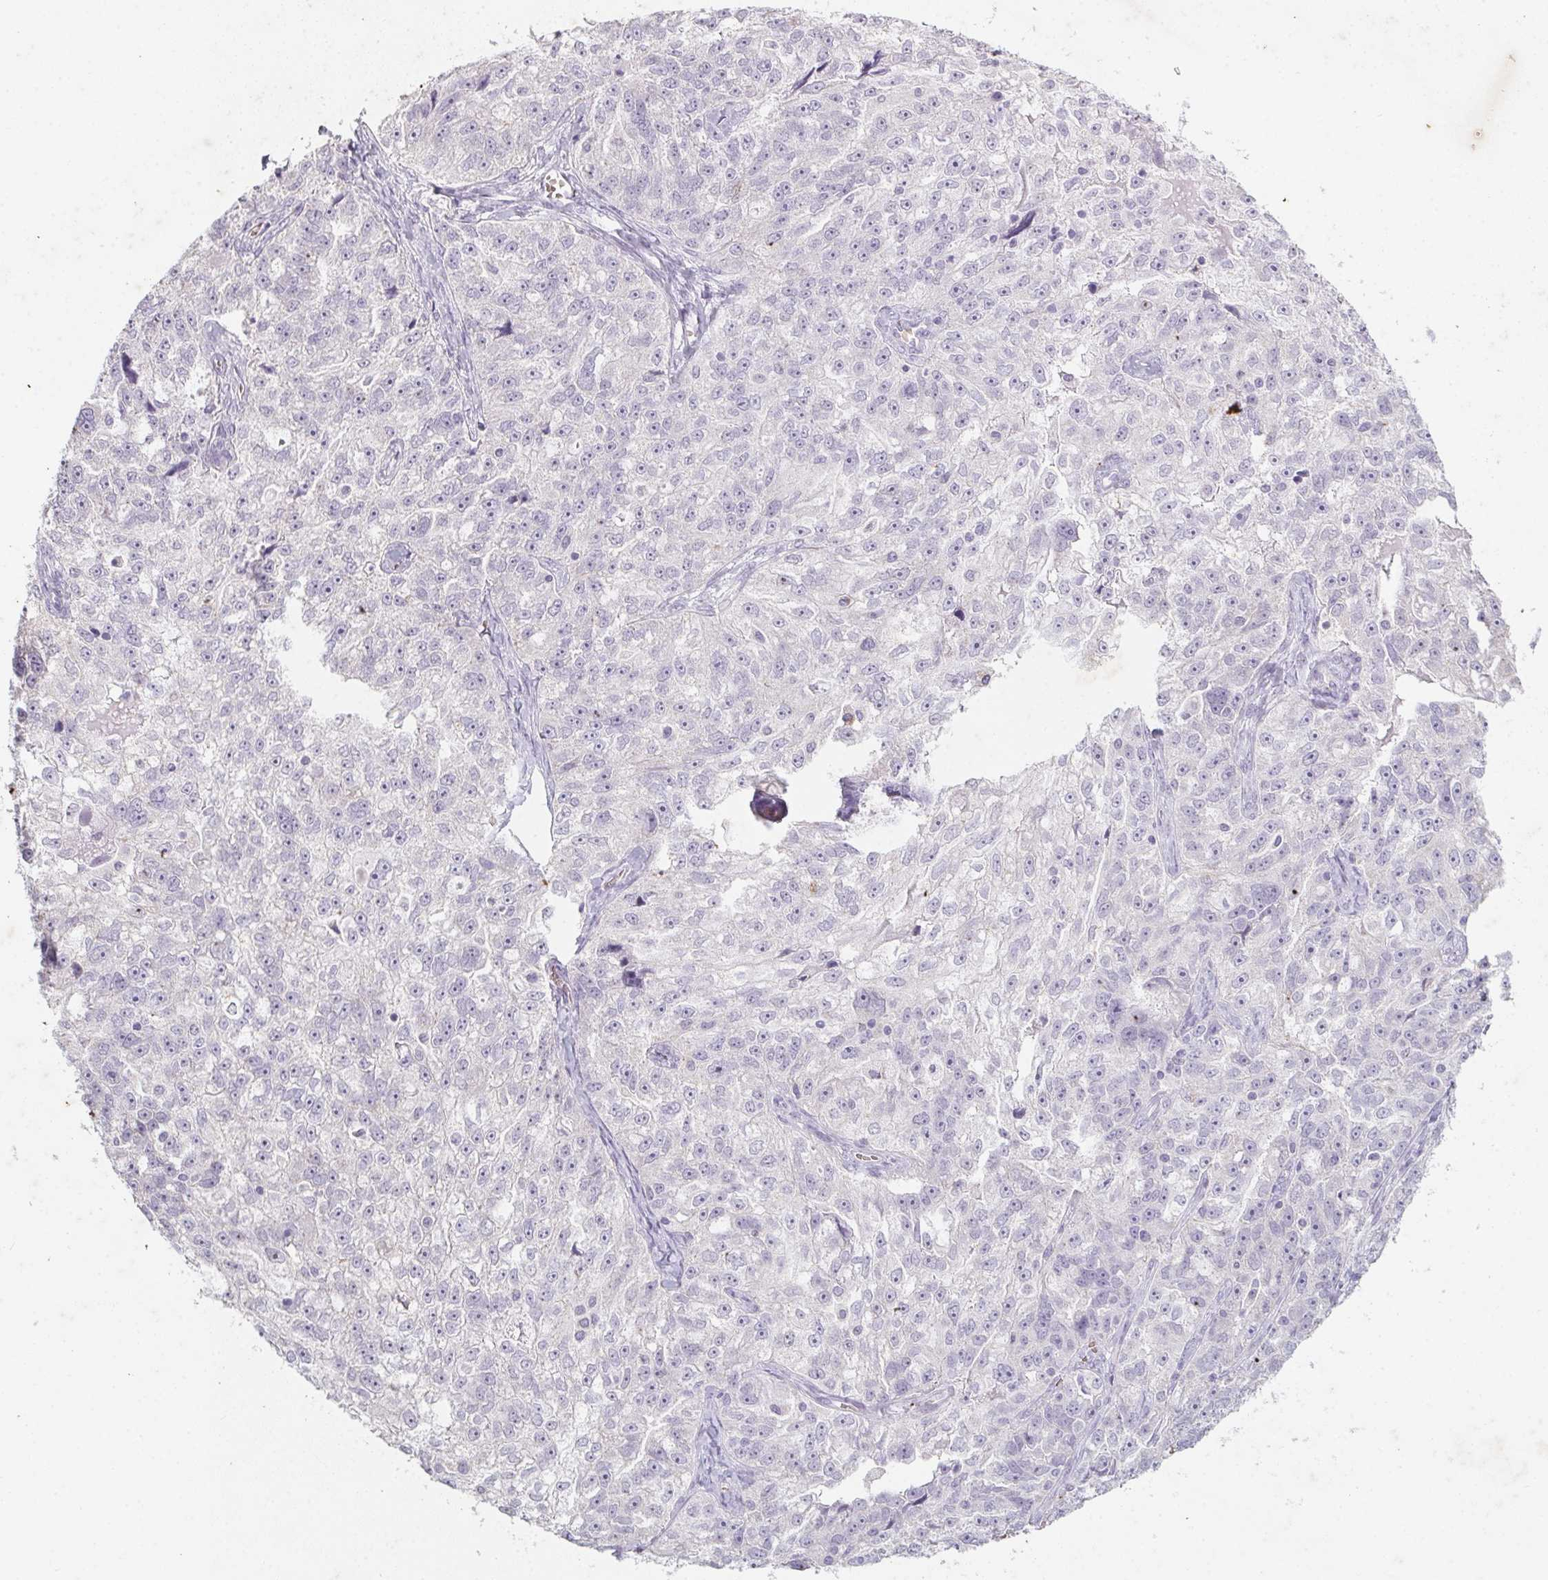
{"staining": {"intensity": "negative", "quantity": "none", "location": "none"}, "tissue": "ovarian cancer", "cell_type": "Tumor cells", "image_type": "cancer", "snomed": [{"axis": "morphology", "description": "Cystadenocarcinoma, serous, NOS"}, {"axis": "topography", "description": "Ovary"}], "caption": "Immunohistochemistry (IHC) image of neoplastic tissue: ovarian cancer stained with DAB (3,3'-diaminobenzidine) displays no significant protein expression in tumor cells. (Brightfield microscopy of DAB IHC at high magnification).", "gene": "DCD", "patient": {"sex": "female", "age": 51}}